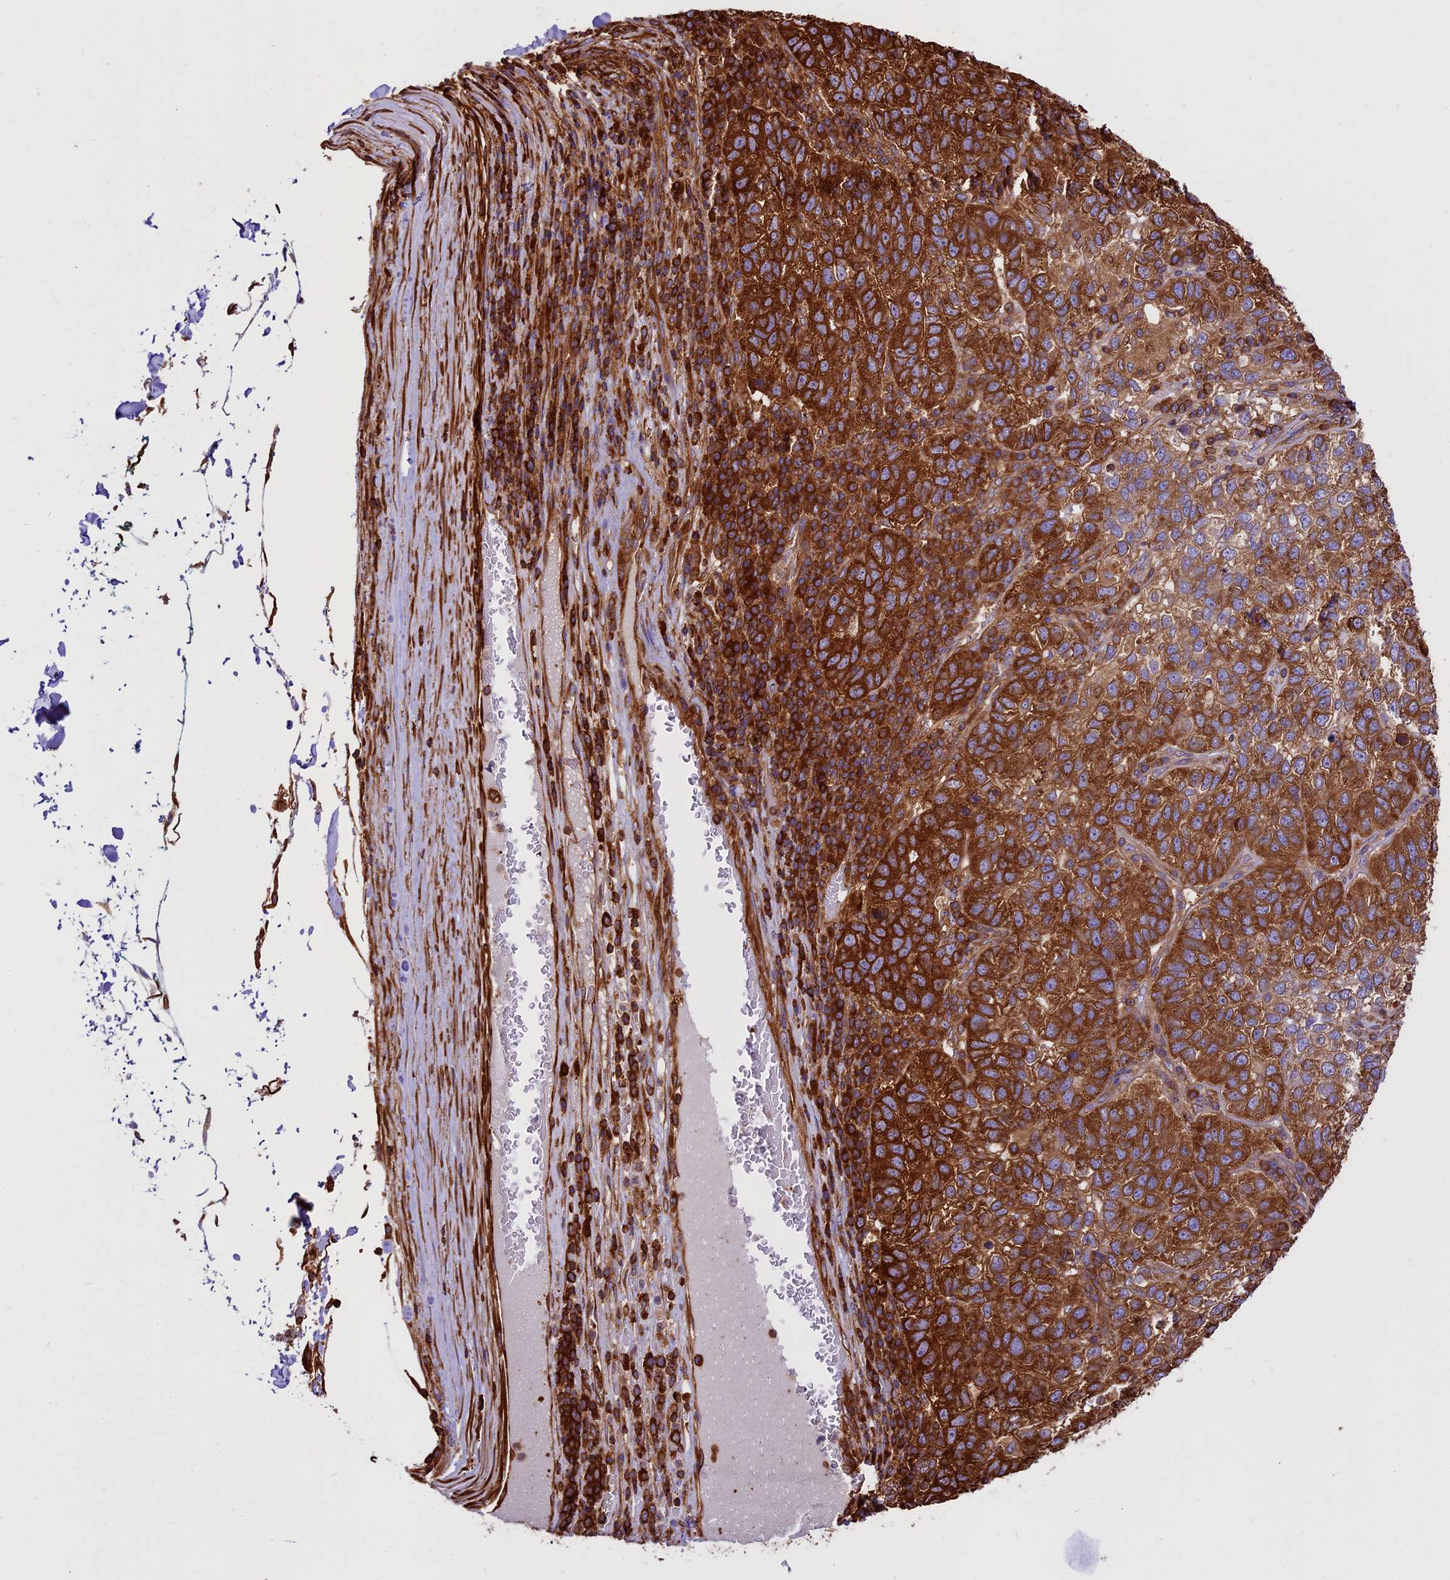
{"staining": {"intensity": "strong", "quantity": ">75%", "location": "cytoplasmic/membranous"}, "tissue": "pancreatic cancer", "cell_type": "Tumor cells", "image_type": "cancer", "snomed": [{"axis": "morphology", "description": "Adenocarcinoma, NOS"}, {"axis": "topography", "description": "Pancreas"}], "caption": "The image reveals immunohistochemical staining of adenocarcinoma (pancreatic). There is strong cytoplasmic/membranous expression is appreciated in about >75% of tumor cells. (Stains: DAB in brown, nuclei in blue, Microscopy: brightfield microscopy at high magnification).", "gene": "KARS1", "patient": {"sex": "female", "age": 61}}